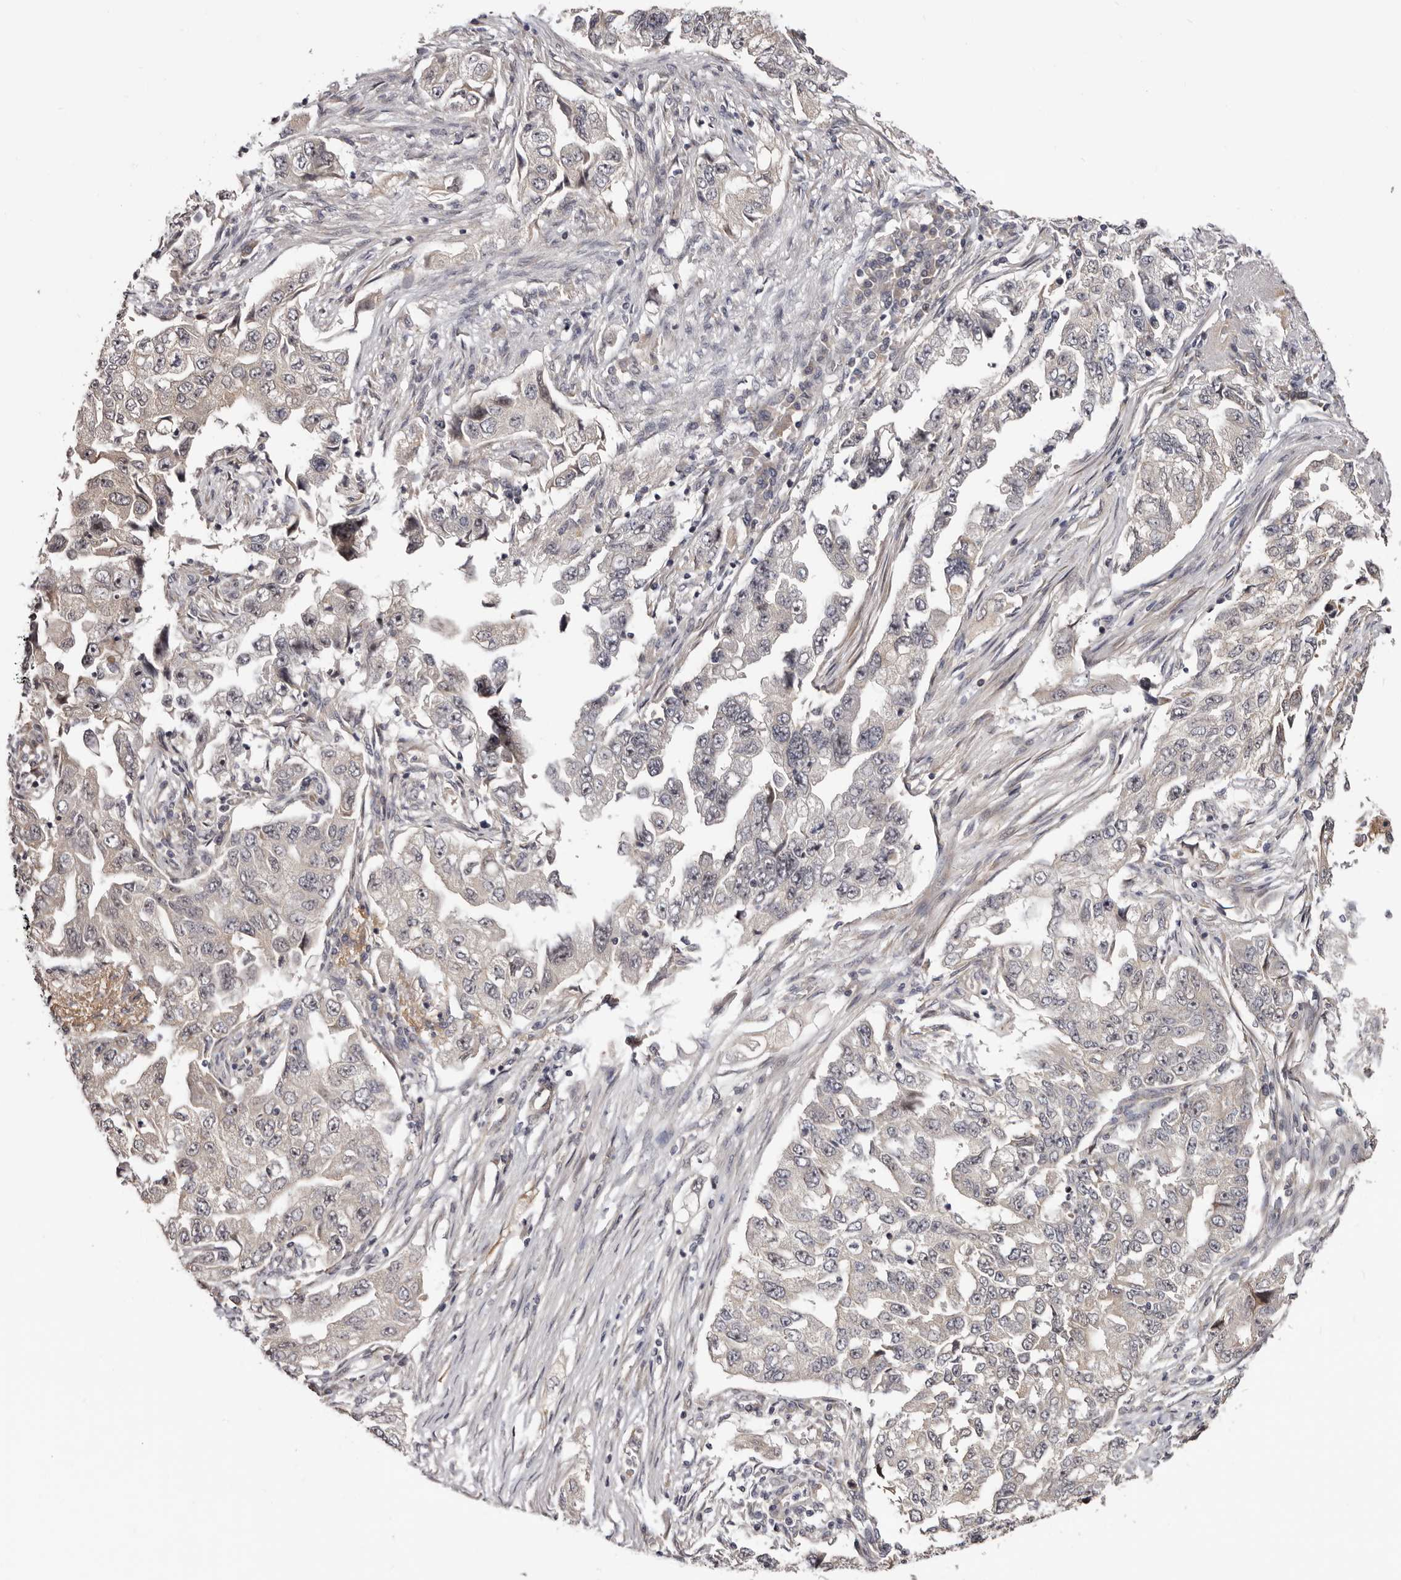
{"staining": {"intensity": "weak", "quantity": "<25%", "location": "cytoplasmic/membranous"}, "tissue": "lung cancer", "cell_type": "Tumor cells", "image_type": "cancer", "snomed": [{"axis": "morphology", "description": "Adenocarcinoma, NOS"}, {"axis": "topography", "description": "Lung"}], "caption": "High magnification brightfield microscopy of lung adenocarcinoma stained with DAB (brown) and counterstained with hematoxylin (blue): tumor cells show no significant staining.", "gene": "NOL12", "patient": {"sex": "female", "age": 51}}